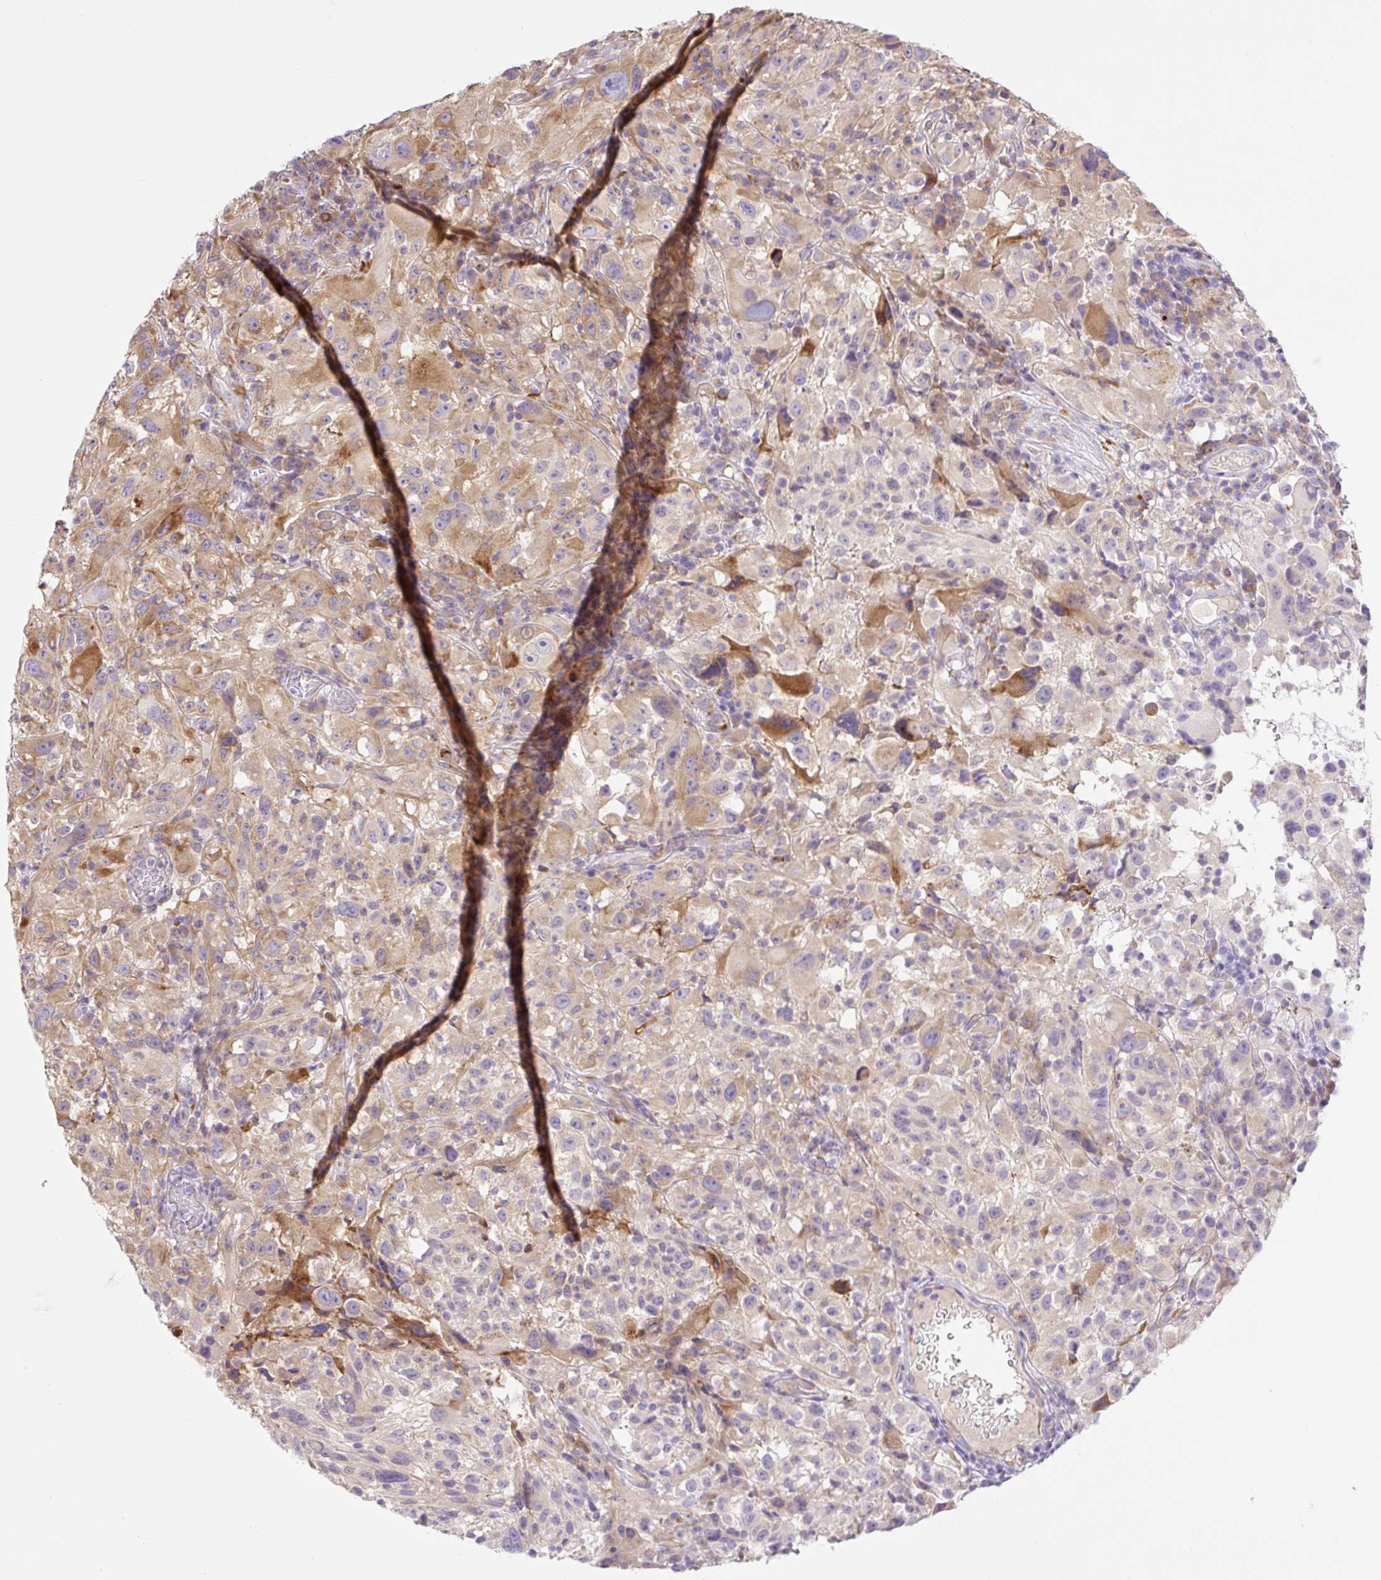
{"staining": {"intensity": "moderate", "quantity": ">75%", "location": "cytoplasmic/membranous"}, "tissue": "melanoma", "cell_type": "Tumor cells", "image_type": "cancer", "snomed": [{"axis": "morphology", "description": "Malignant melanoma, NOS"}, {"axis": "topography", "description": "Skin"}], "caption": "Protein expression by immunohistochemistry demonstrates moderate cytoplasmic/membranous positivity in approximately >75% of tumor cells in malignant melanoma.", "gene": "POFUT1", "patient": {"sex": "female", "age": 71}}